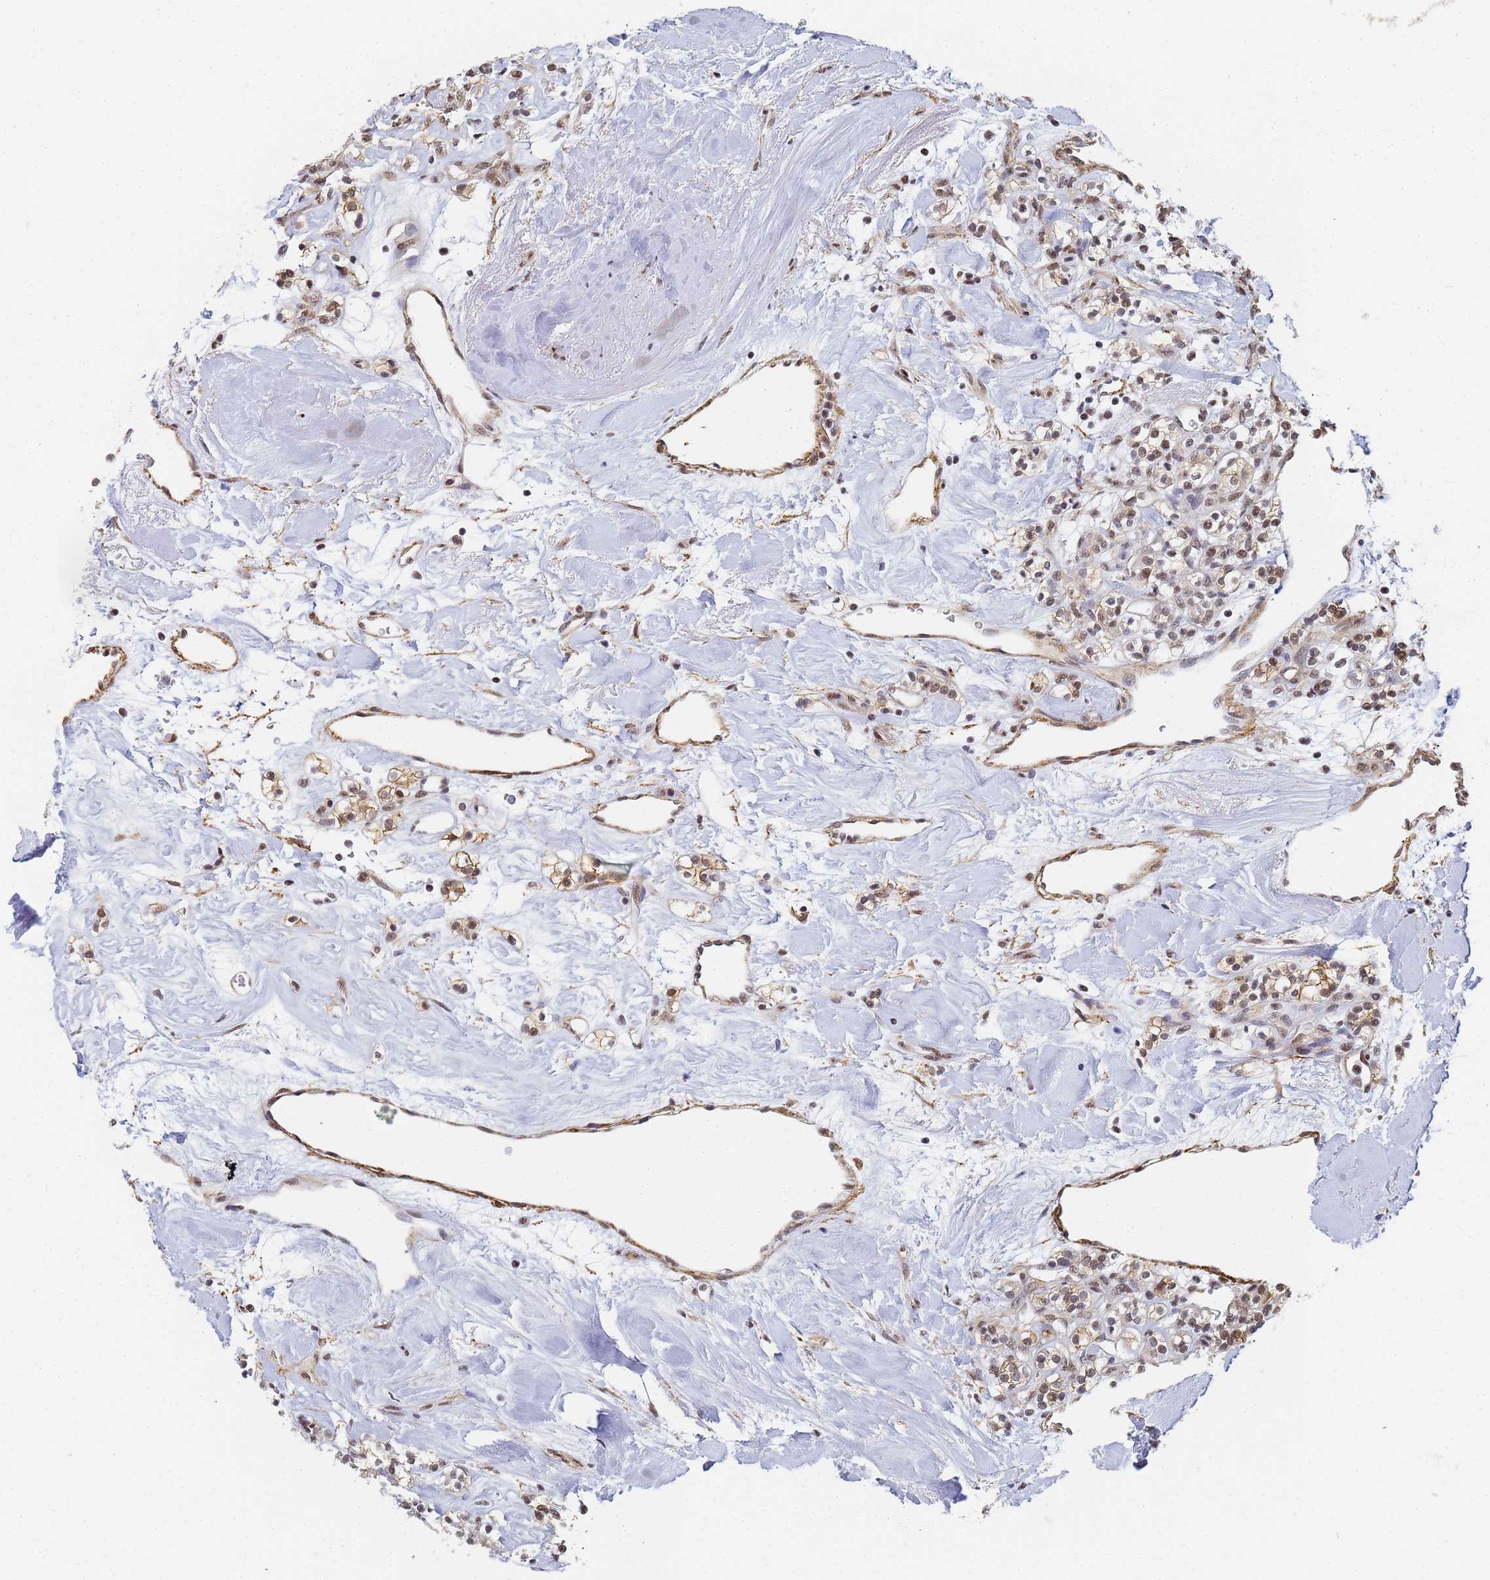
{"staining": {"intensity": "weak", "quantity": ">75%", "location": "cytoplasmic/membranous,nuclear"}, "tissue": "renal cancer", "cell_type": "Tumor cells", "image_type": "cancer", "snomed": [{"axis": "morphology", "description": "Adenocarcinoma, NOS"}, {"axis": "topography", "description": "Kidney"}], "caption": "Tumor cells reveal low levels of weak cytoplasmic/membranous and nuclear expression in approximately >75% of cells in adenocarcinoma (renal). The staining was performed using DAB, with brown indicating positive protein expression. Nuclei are stained blue with hematoxylin.", "gene": "PRRT4", "patient": {"sex": "male", "age": 77}}